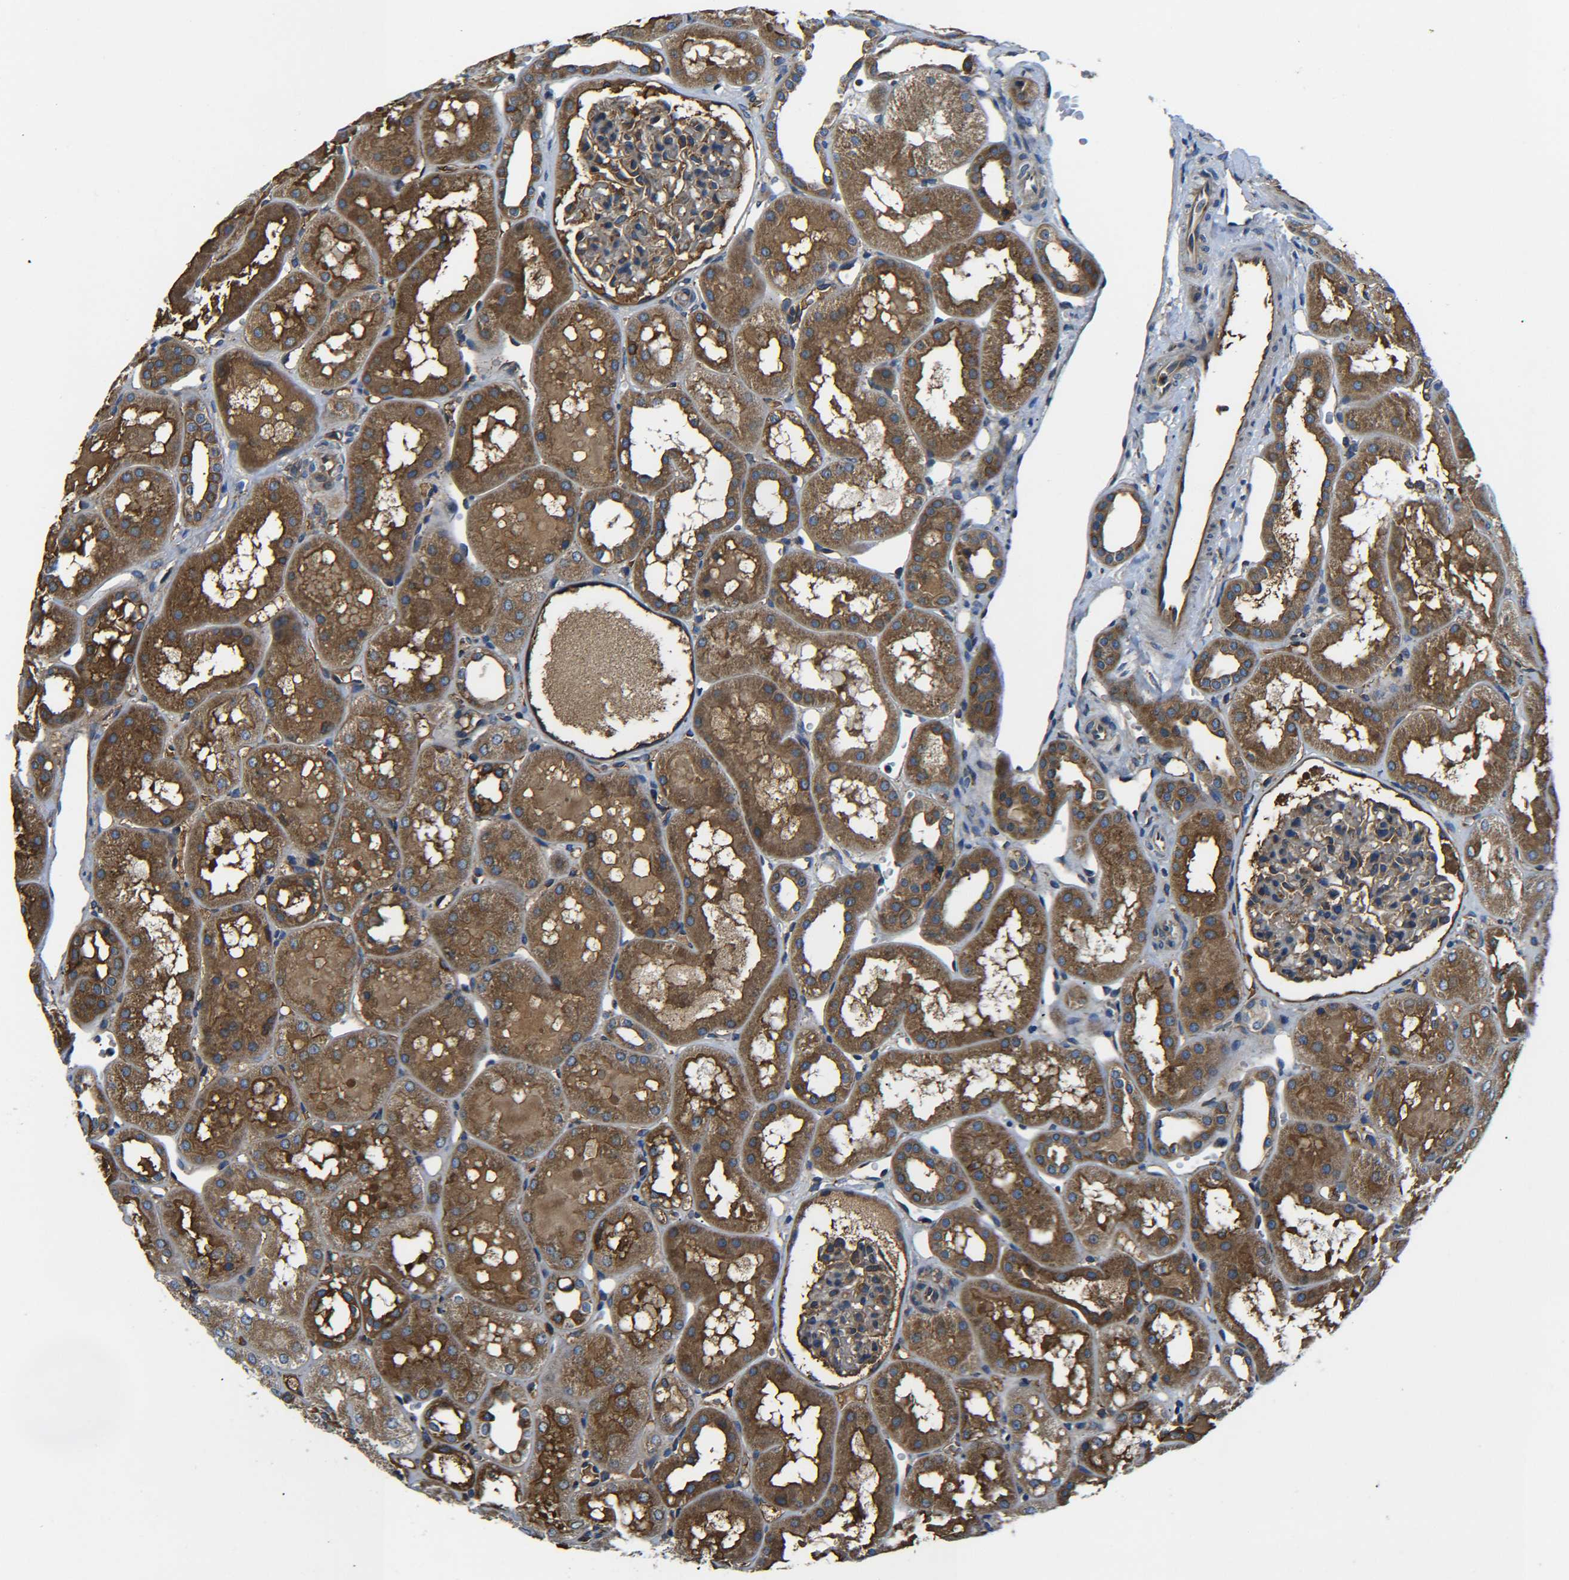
{"staining": {"intensity": "moderate", "quantity": "25%-75%", "location": "cytoplasmic/membranous"}, "tissue": "kidney", "cell_type": "Cells in glomeruli", "image_type": "normal", "snomed": [{"axis": "morphology", "description": "Normal tissue, NOS"}, {"axis": "topography", "description": "Kidney"}, {"axis": "topography", "description": "Urinary bladder"}], "caption": "IHC (DAB) staining of unremarkable kidney exhibits moderate cytoplasmic/membranous protein positivity in approximately 25%-75% of cells in glomeruli.", "gene": "PREB", "patient": {"sex": "male", "age": 16}}